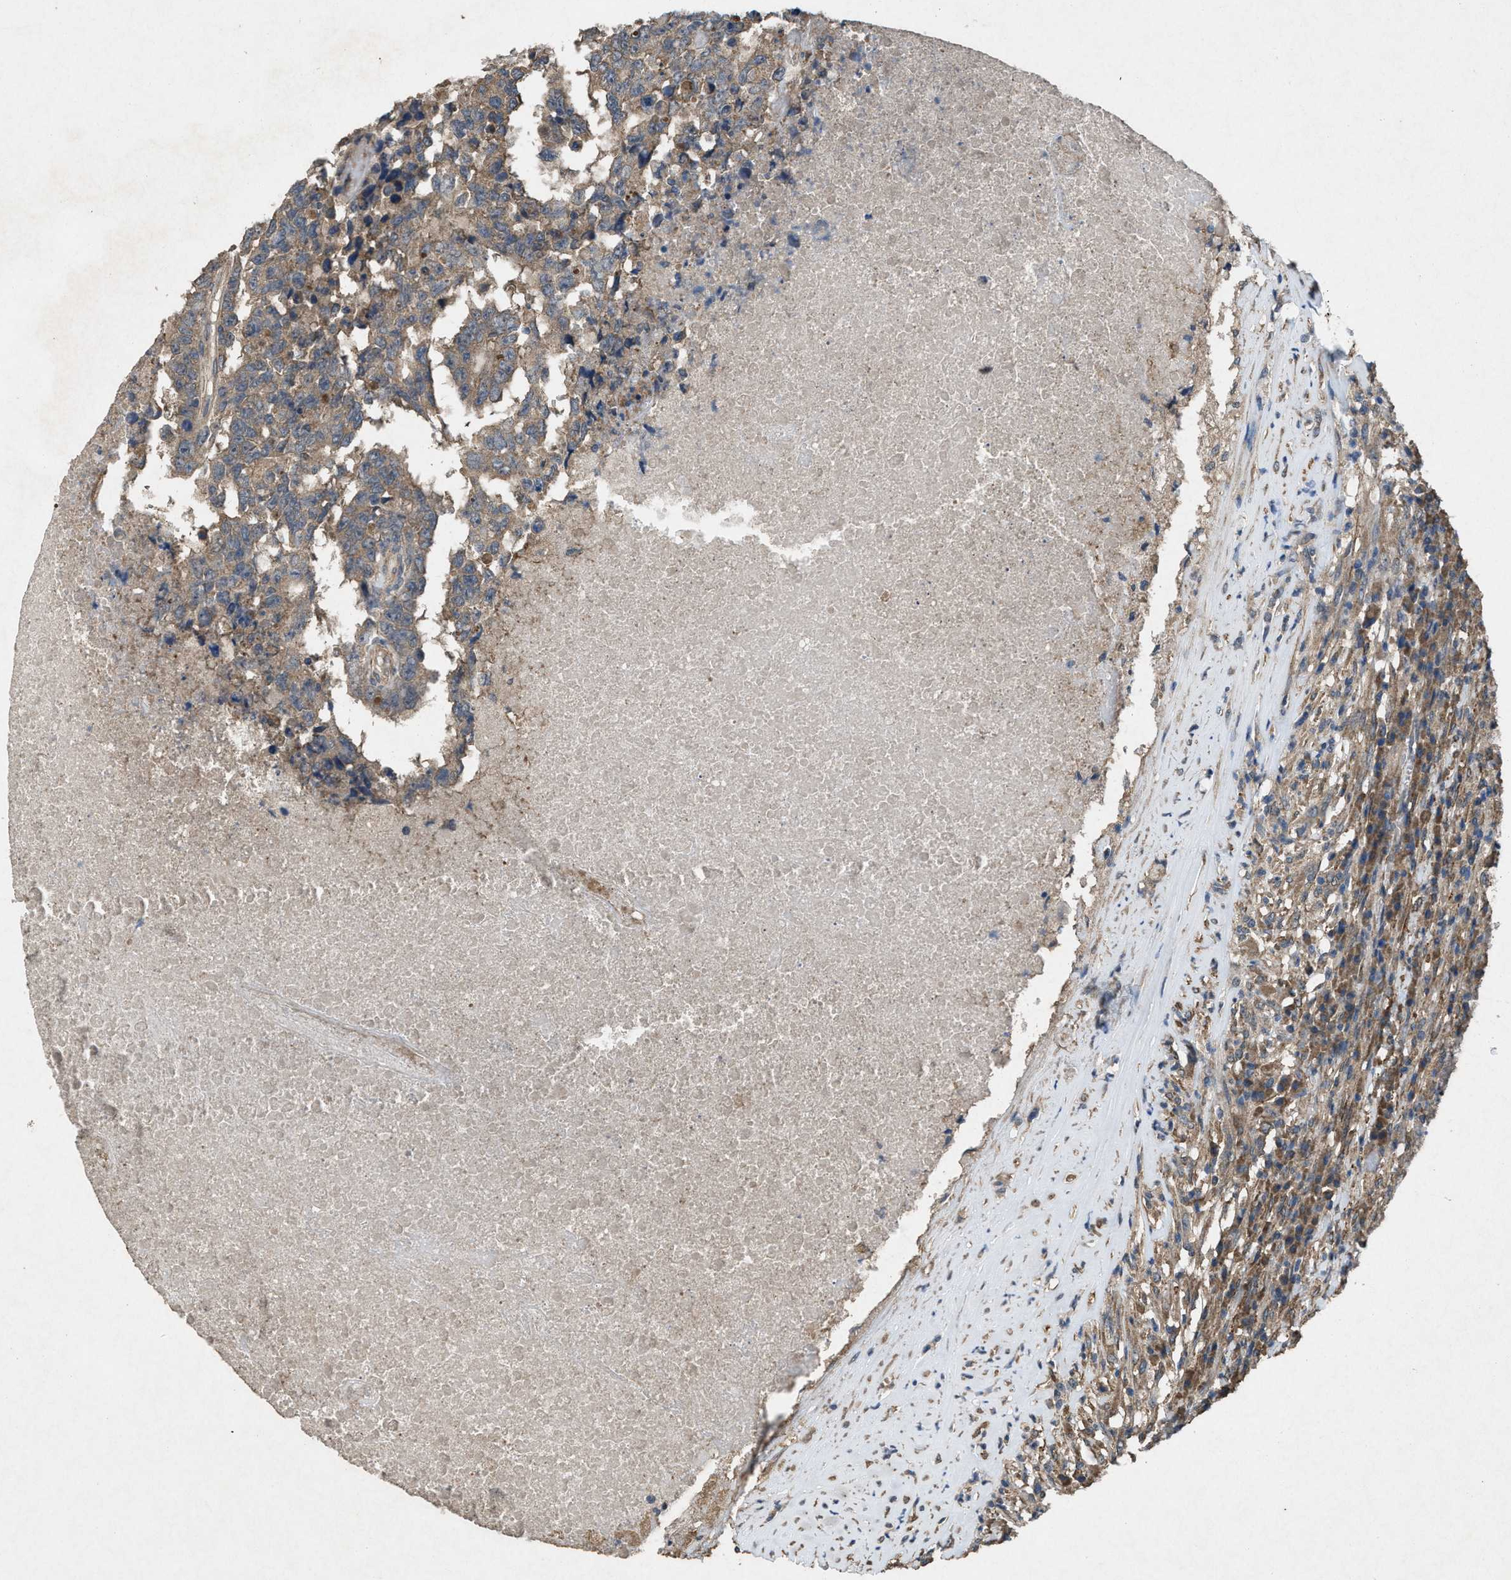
{"staining": {"intensity": "weak", "quantity": ">75%", "location": "cytoplasmic/membranous"}, "tissue": "testis cancer", "cell_type": "Tumor cells", "image_type": "cancer", "snomed": [{"axis": "morphology", "description": "Necrosis, NOS"}, {"axis": "morphology", "description": "Carcinoma, Embryonal, NOS"}, {"axis": "topography", "description": "Testis"}], "caption": "Tumor cells display weak cytoplasmic/membranous staining in approximately >75% of cells in testis cancer (embryonal carcinoma).", "gene": "ARL6", "patient": {"sex": "male", "age": 19}}